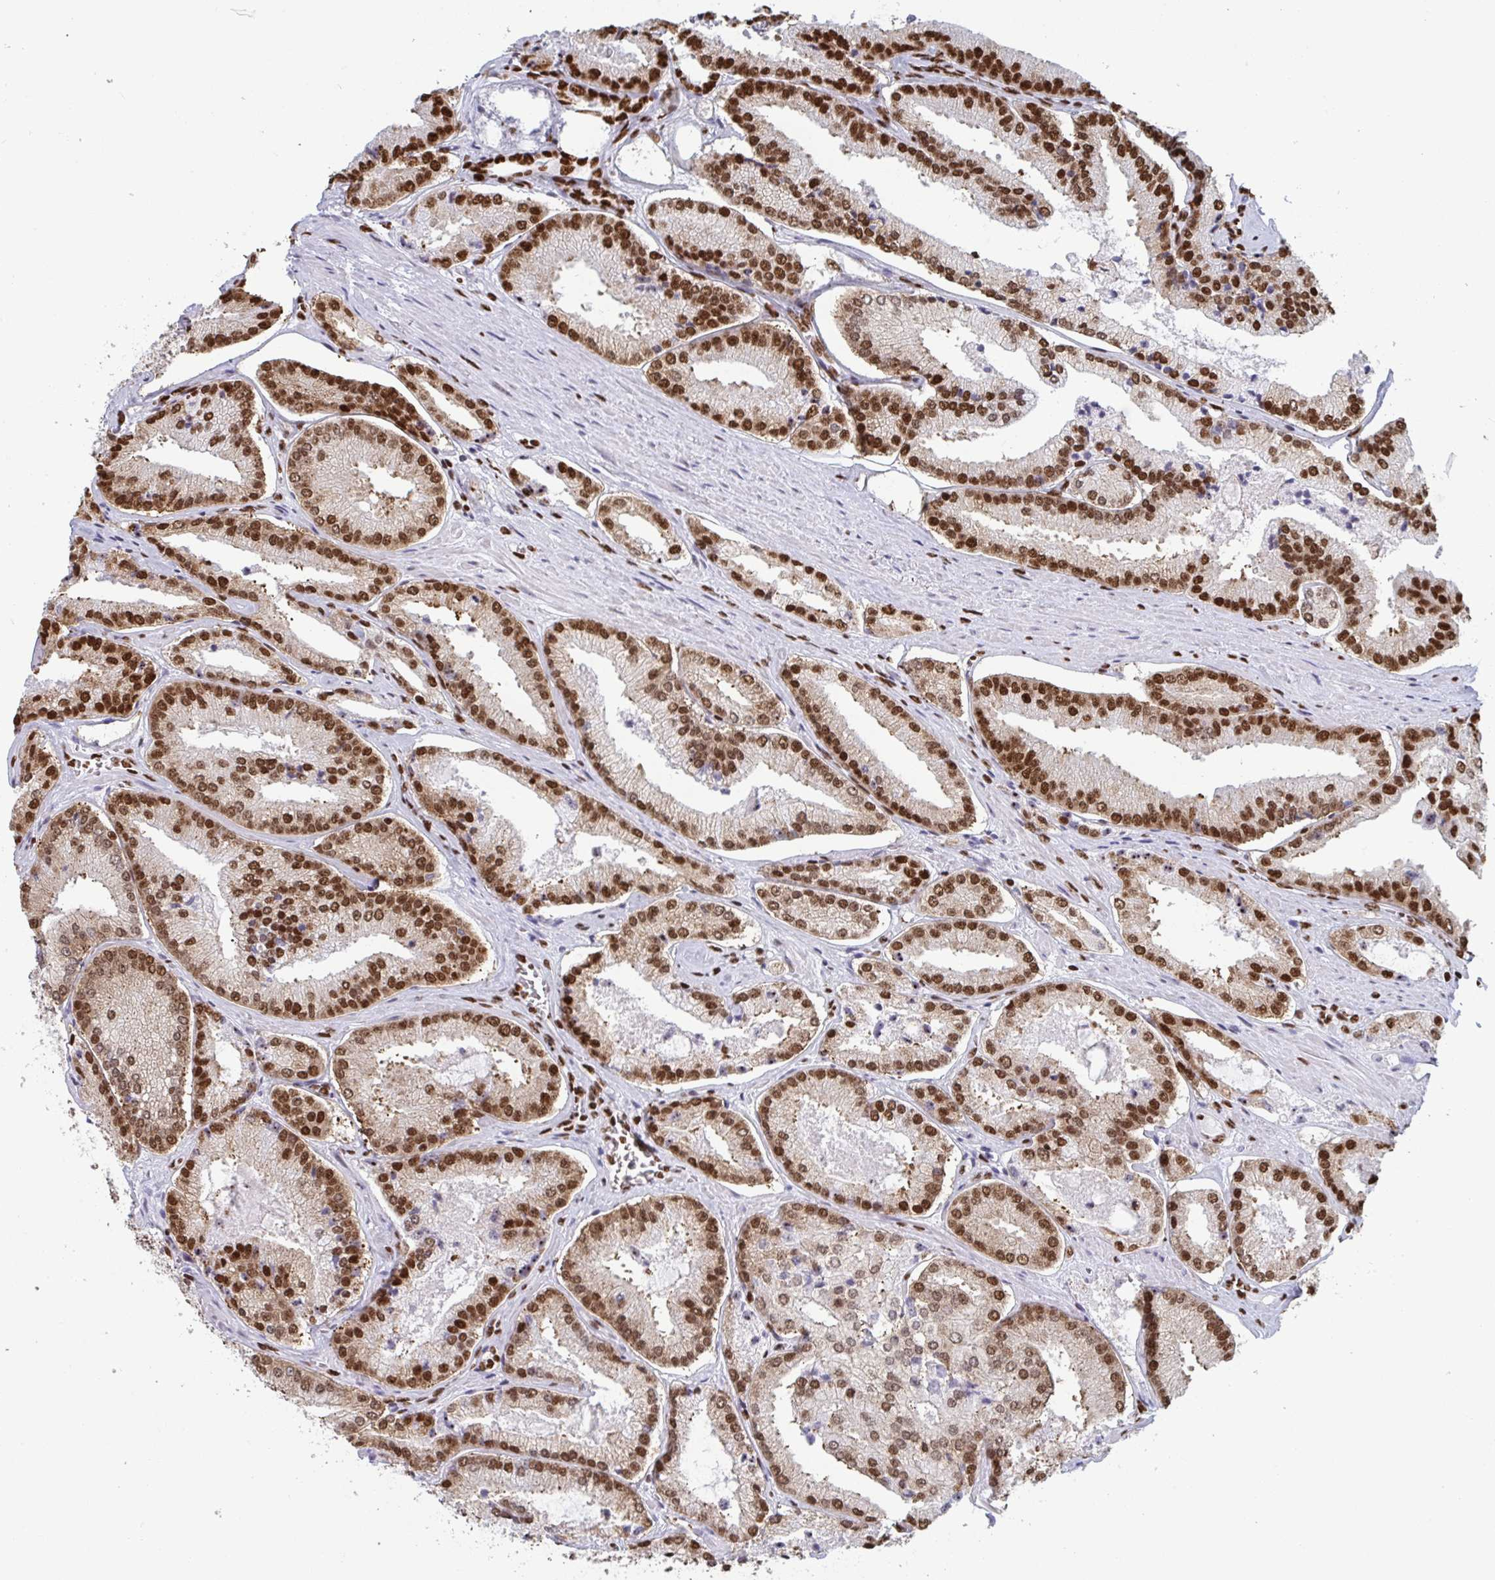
{"staining": {"intensity": "strong", "quantity": ">75%", "location": "nuclear"}, "tissue": "prostate cancer", "cell_type": "Tumor cells", "image_type": "cancer", "snomed": [{"axis": "morphology", "description": "Adenocarcinoma, High grade"}, {"axis": "topography", "description": "Prostate"}], "caption": "IHC image of neoplastic tissue: adenocarcinoma (high-grade) (prostate) stained using IHC displays high levels of strong protein expression localized specifically in the nuclear of tumor cells, appearing as a nuclear brown color.", "gene": "GAR1", "patient": {"sex": "male", "age": 73}}